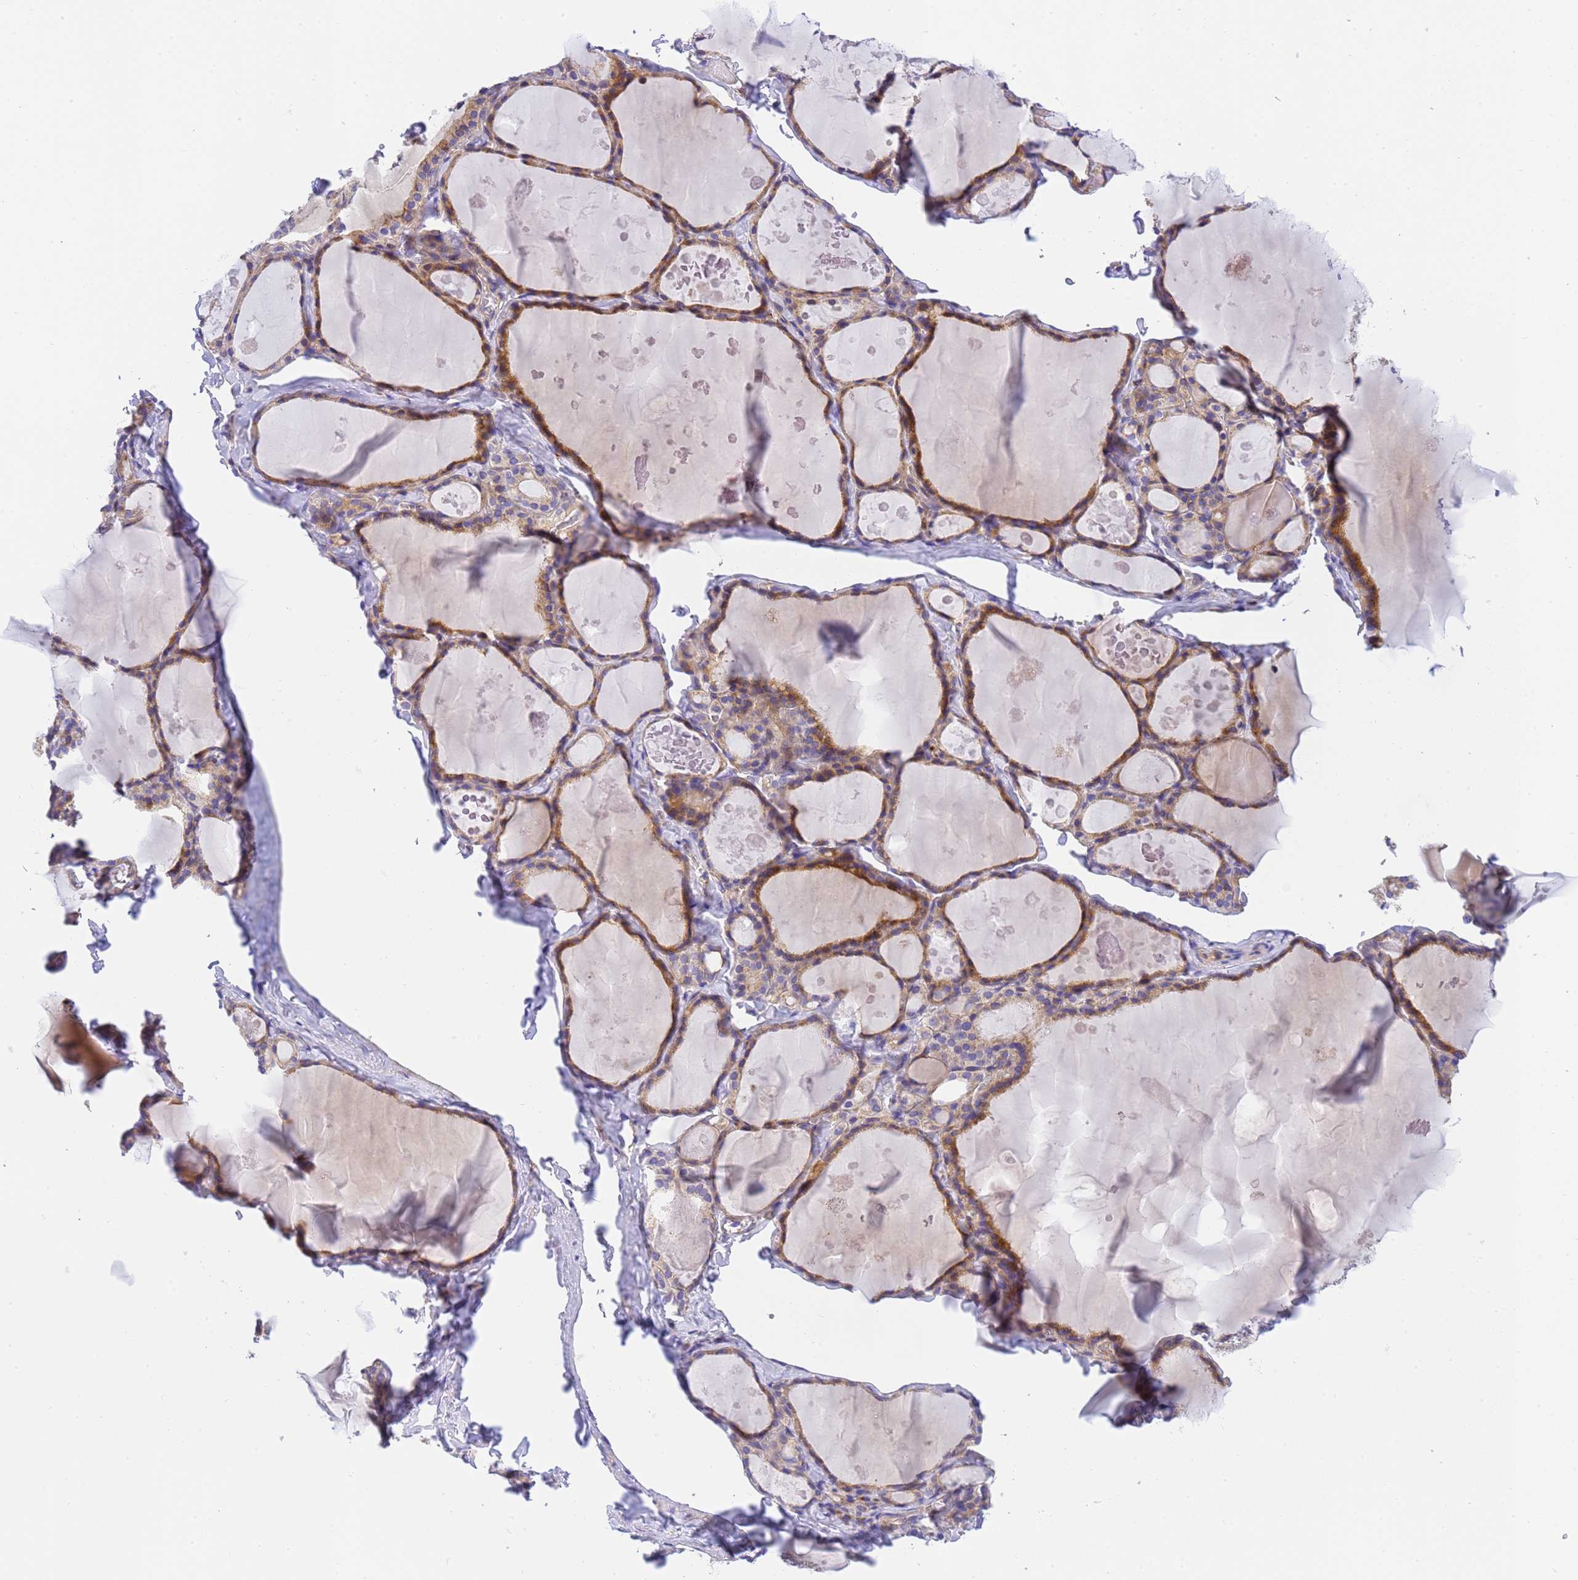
{"staining": {"intensity": "moderate", "quantity": ">75%", "location": "cytoplasmic/membranous"}, "tissue": "thyroid gland", "cell_type": "Glandular cells", "image_type": "normal", "snomed": [{"axis": "morphology", "description": "Normal tissue, NOS"}, {"axis": "topography", "description": "Thyroid gland"}], "caption": "This micrograph demonstrates immunohistochemistry staining of normal thyroid gland, with medium moderate cytoplasmic/membranous expression in about >75% of glandular cells.", "gene": "RHBDD3", "patient": {"sex": "male", "age": 56}}